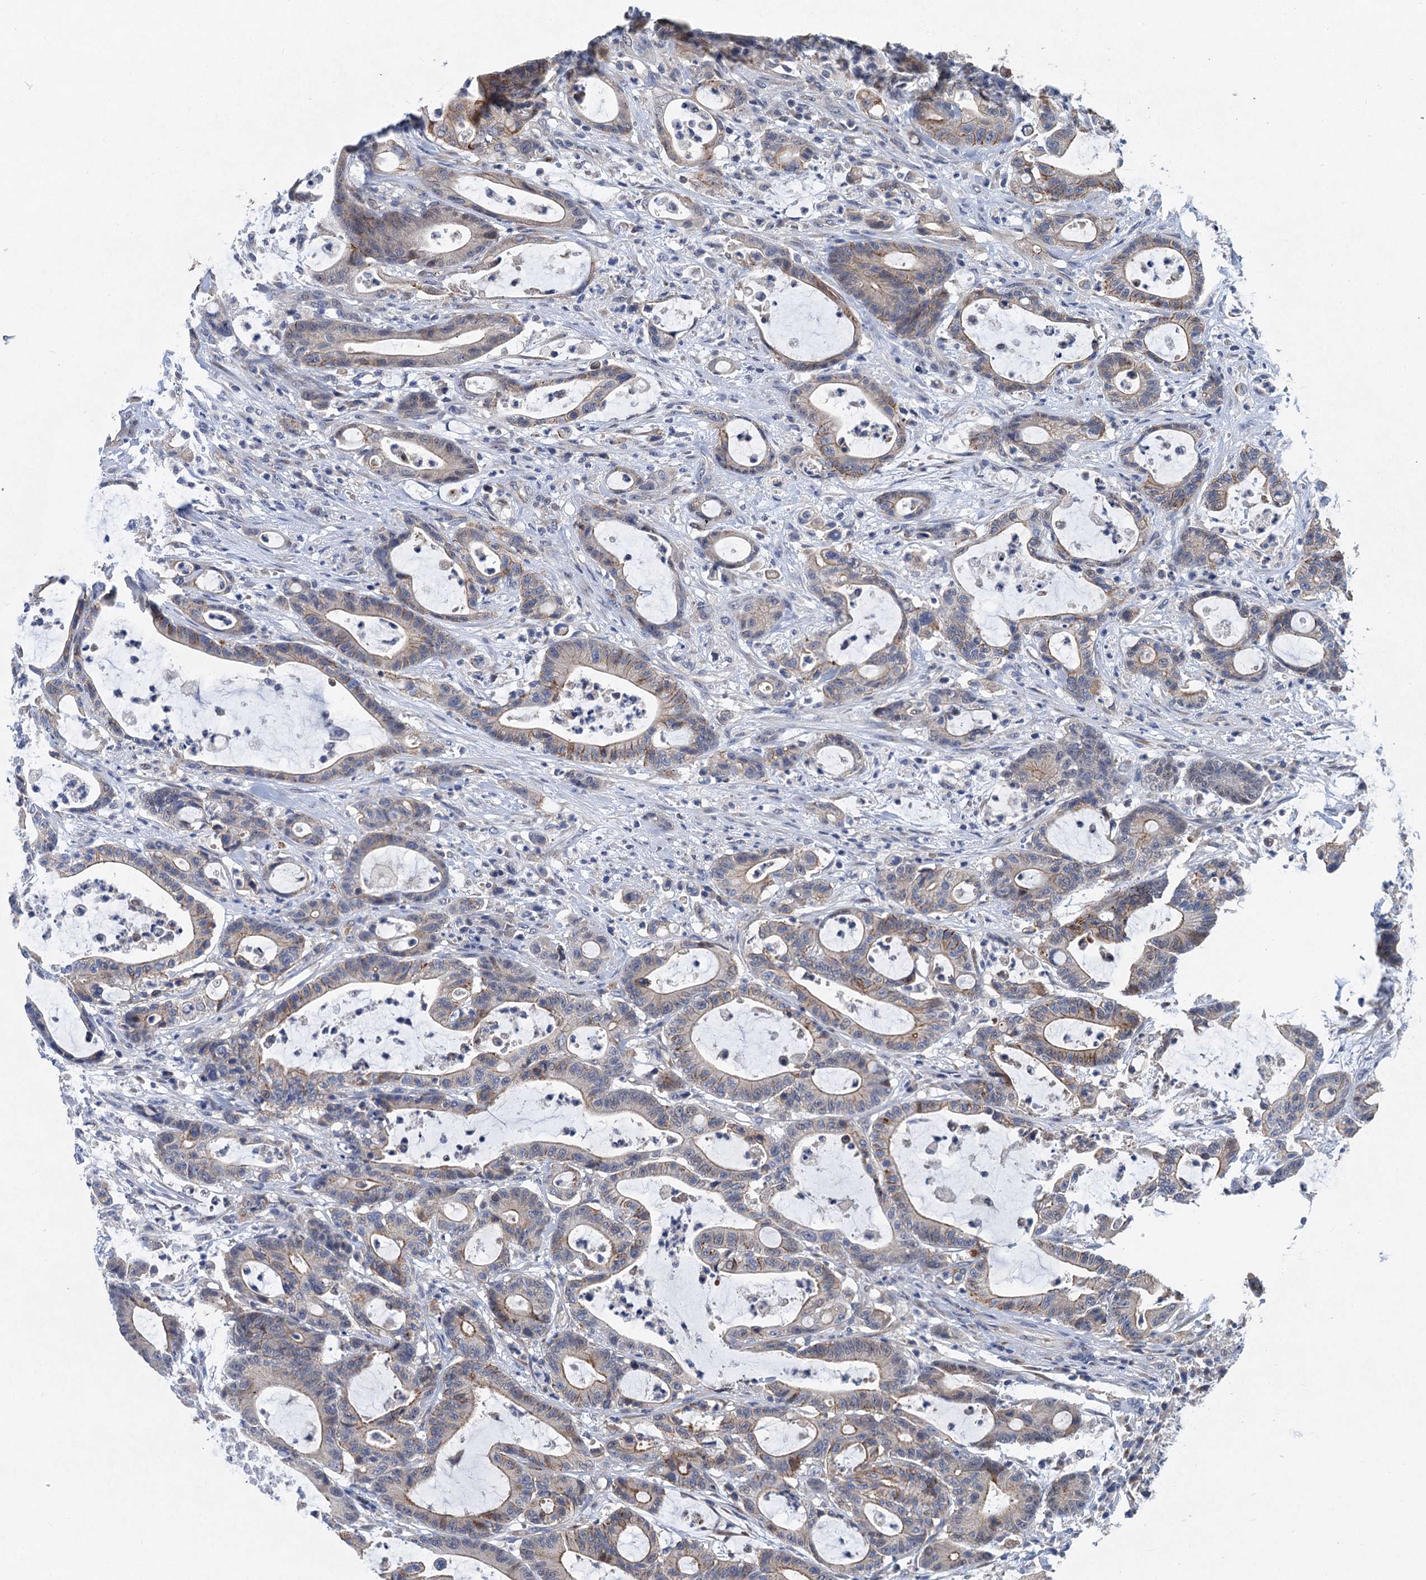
{"staining": {"intensity": "moderate", "quantity": "<25%", "location": "cytoplasmic/membranous"}, "tissue": "colorectal cancer", "cell_type": "Tumor cells", "image_type": "cancer", "snomed": [{"axis": "morphology", "description": "Adenocarcinoma, NOS"}, {"axis": "topography", "description": "Colon"}], "caption": "The photomicrograph shows staining of colorectal cancer, revealing moderate cytoplasmic/membranous protein positivity (brown color) within tumor cells. (Stains: DAB (3,3'-diaminobenzidine) in brown, nuclei in blue, Microscopy: brightfield microscopy at high magnification).", "gene": "TRAF7", "patient": {"sex": "female", "age": 84}}